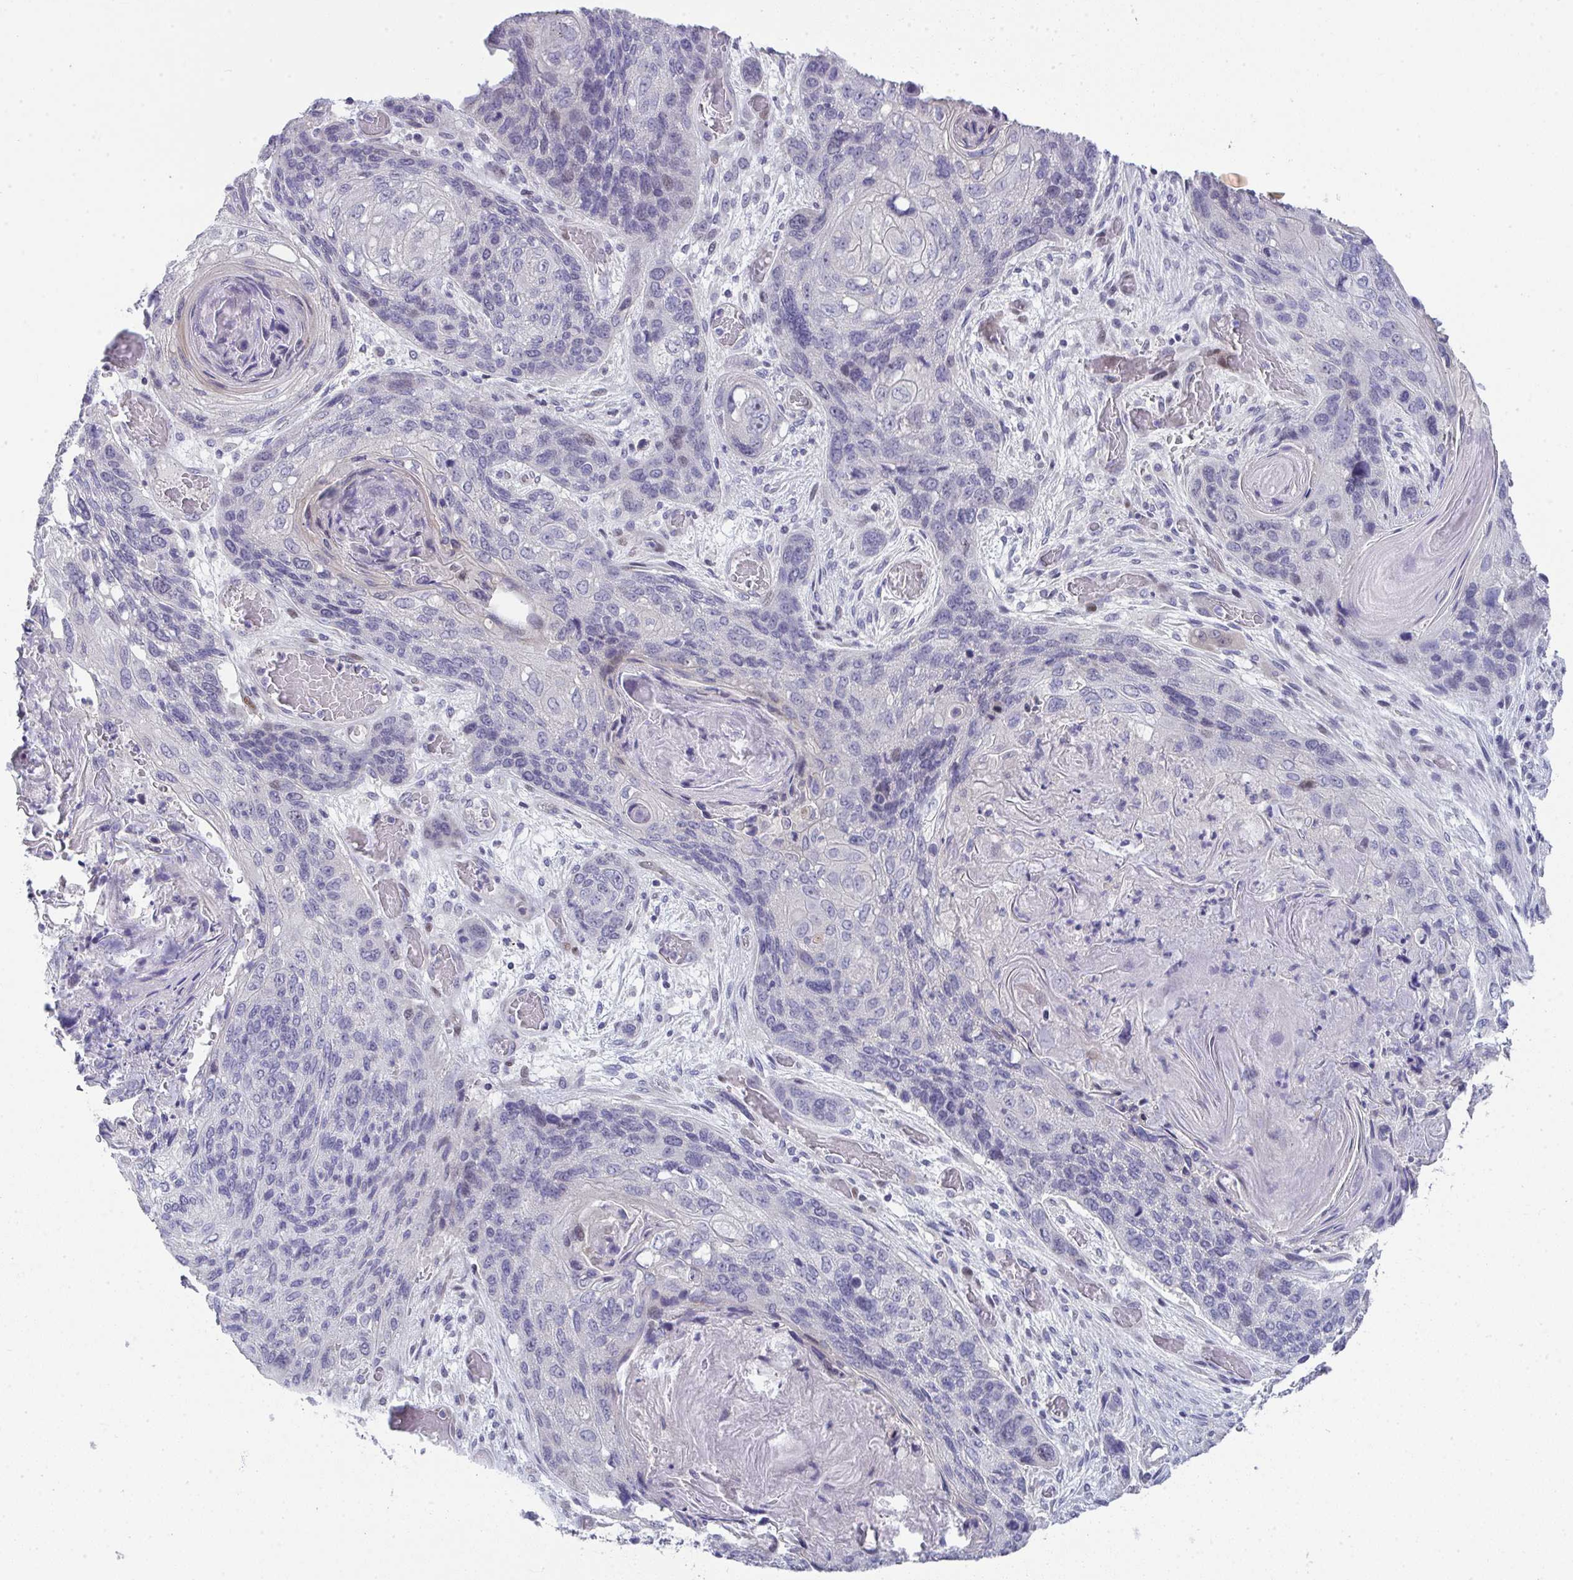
{"staining": {"intensity": "negative", "quantity": "none", "location": "none"}, "tissue": "lung cancer", "cell_type": "Tumor cells", "image_type": "cancer", "snomed": [{"axis": "morphology", "description": "Squamous cell carcinoma, NOS"}, {"axis": "morphology", "description": "Squamous cell carcinoma, metastatic, NOS"}, {"axis": "topography", "description": "Lymph node"}, {"axis": "topography", "description": "Lung"}], "caption": "Tumor cells show no significant protein staining in lung cancer (metastatic squamous cell carcinoma).", "gene": "GALNT16", "patient": {"sex": "male", "age": 41}}